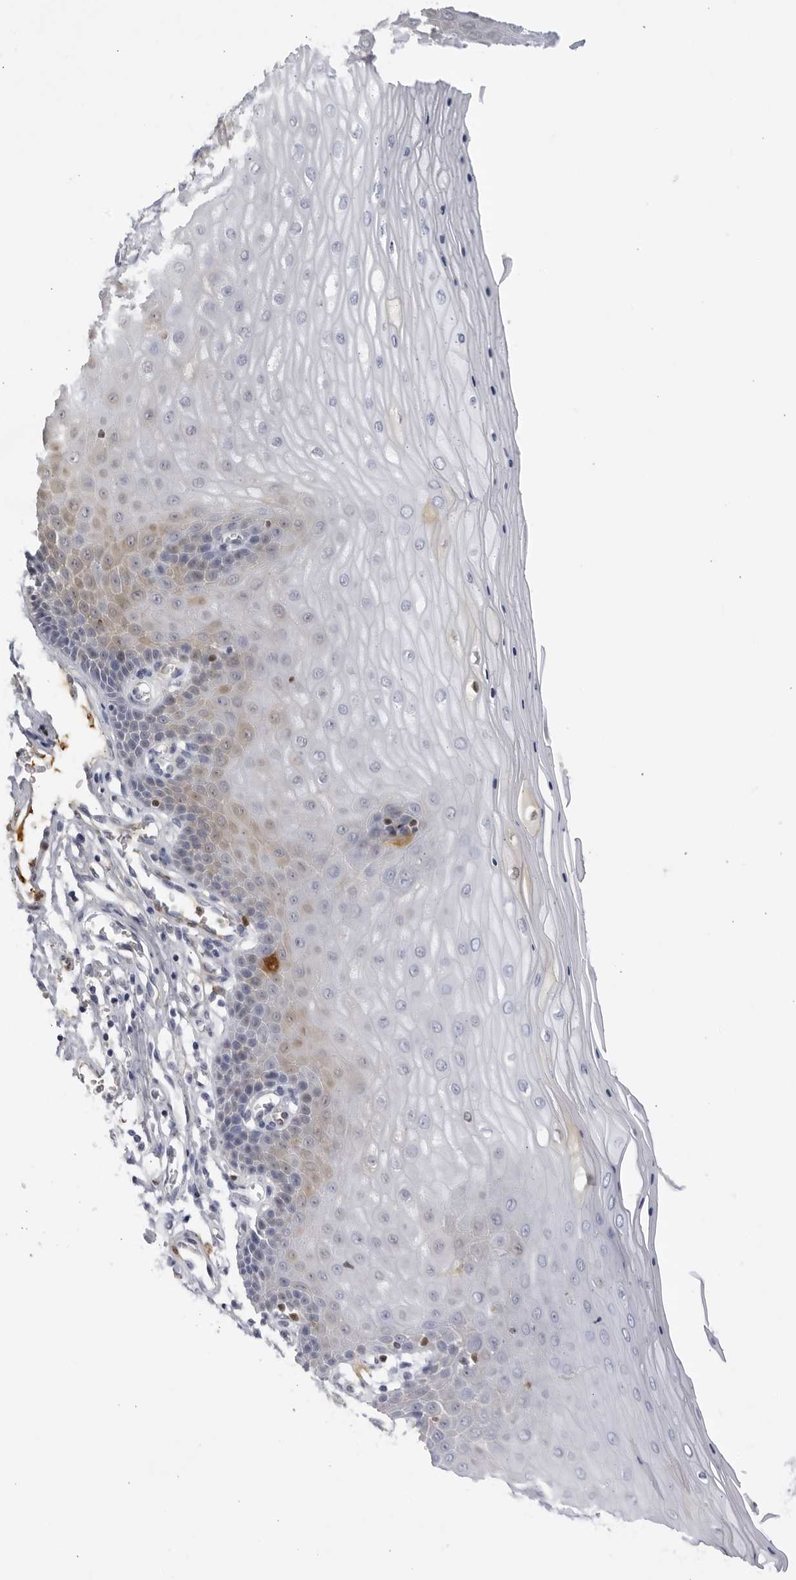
{"staining": {"intensity": "negative", "quantity": "none", "location": "none"}, "tissue": "cervix", "cell_type": "Glandular cells", "image_type": "normal", "snomed": [{"axis": "morphology", "description": "Normal tissue, NOS"}, {"axis": "topography", "description": "Cervix"}], "caption": "This is an IHC image of unremarkable cervix. There is no expression in glandular cells.", "gene": "CNBD1", "patient": {"sex": "female", "age": 55}}